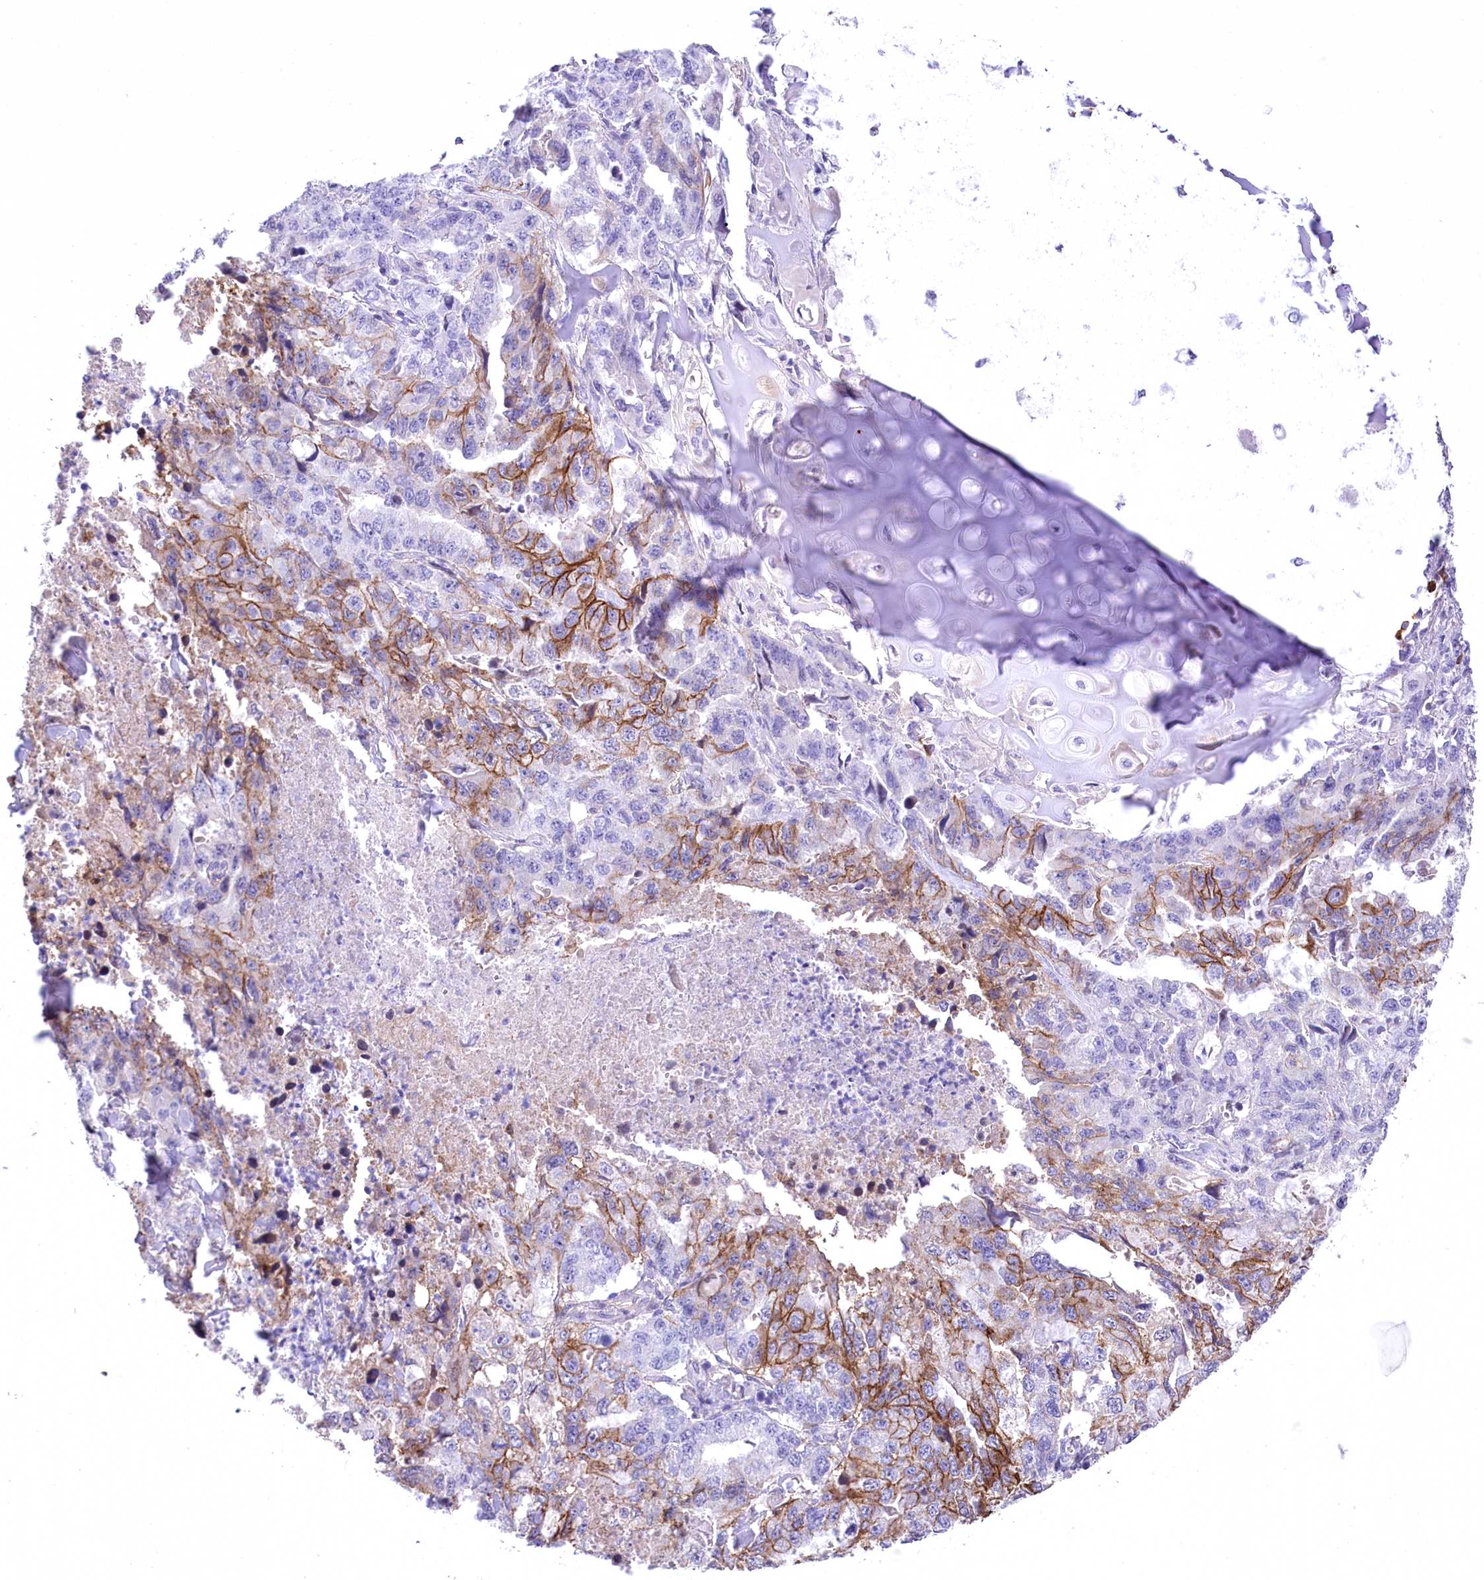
{"staining": {"intensity": "moderate", "quantity": "25%-75%", "location": "cytoplasmic/membranous"}, "tissue": "lung cancer", "cell_type": "Tumor cells", "image_type": "cancer", "snomed": [{"axis": "morphology", "description": "Adenocarcinoma, NOS"}, {"axis": "topography", "description": "Lung"}], "caption": "Immunohistochemical staining of lung adenocarcinoma reveals moderate cytoplasmic/membranous protein expression in approximately 25%-75% of tumor cells. The staining was performed using DAB to visualize the protein expression in brown, while the nuclei were stained in blue with hematoxylin (Magnification: 20x).", "gene": "CEP164", "patient": {"sex": "female", "age": 51}}